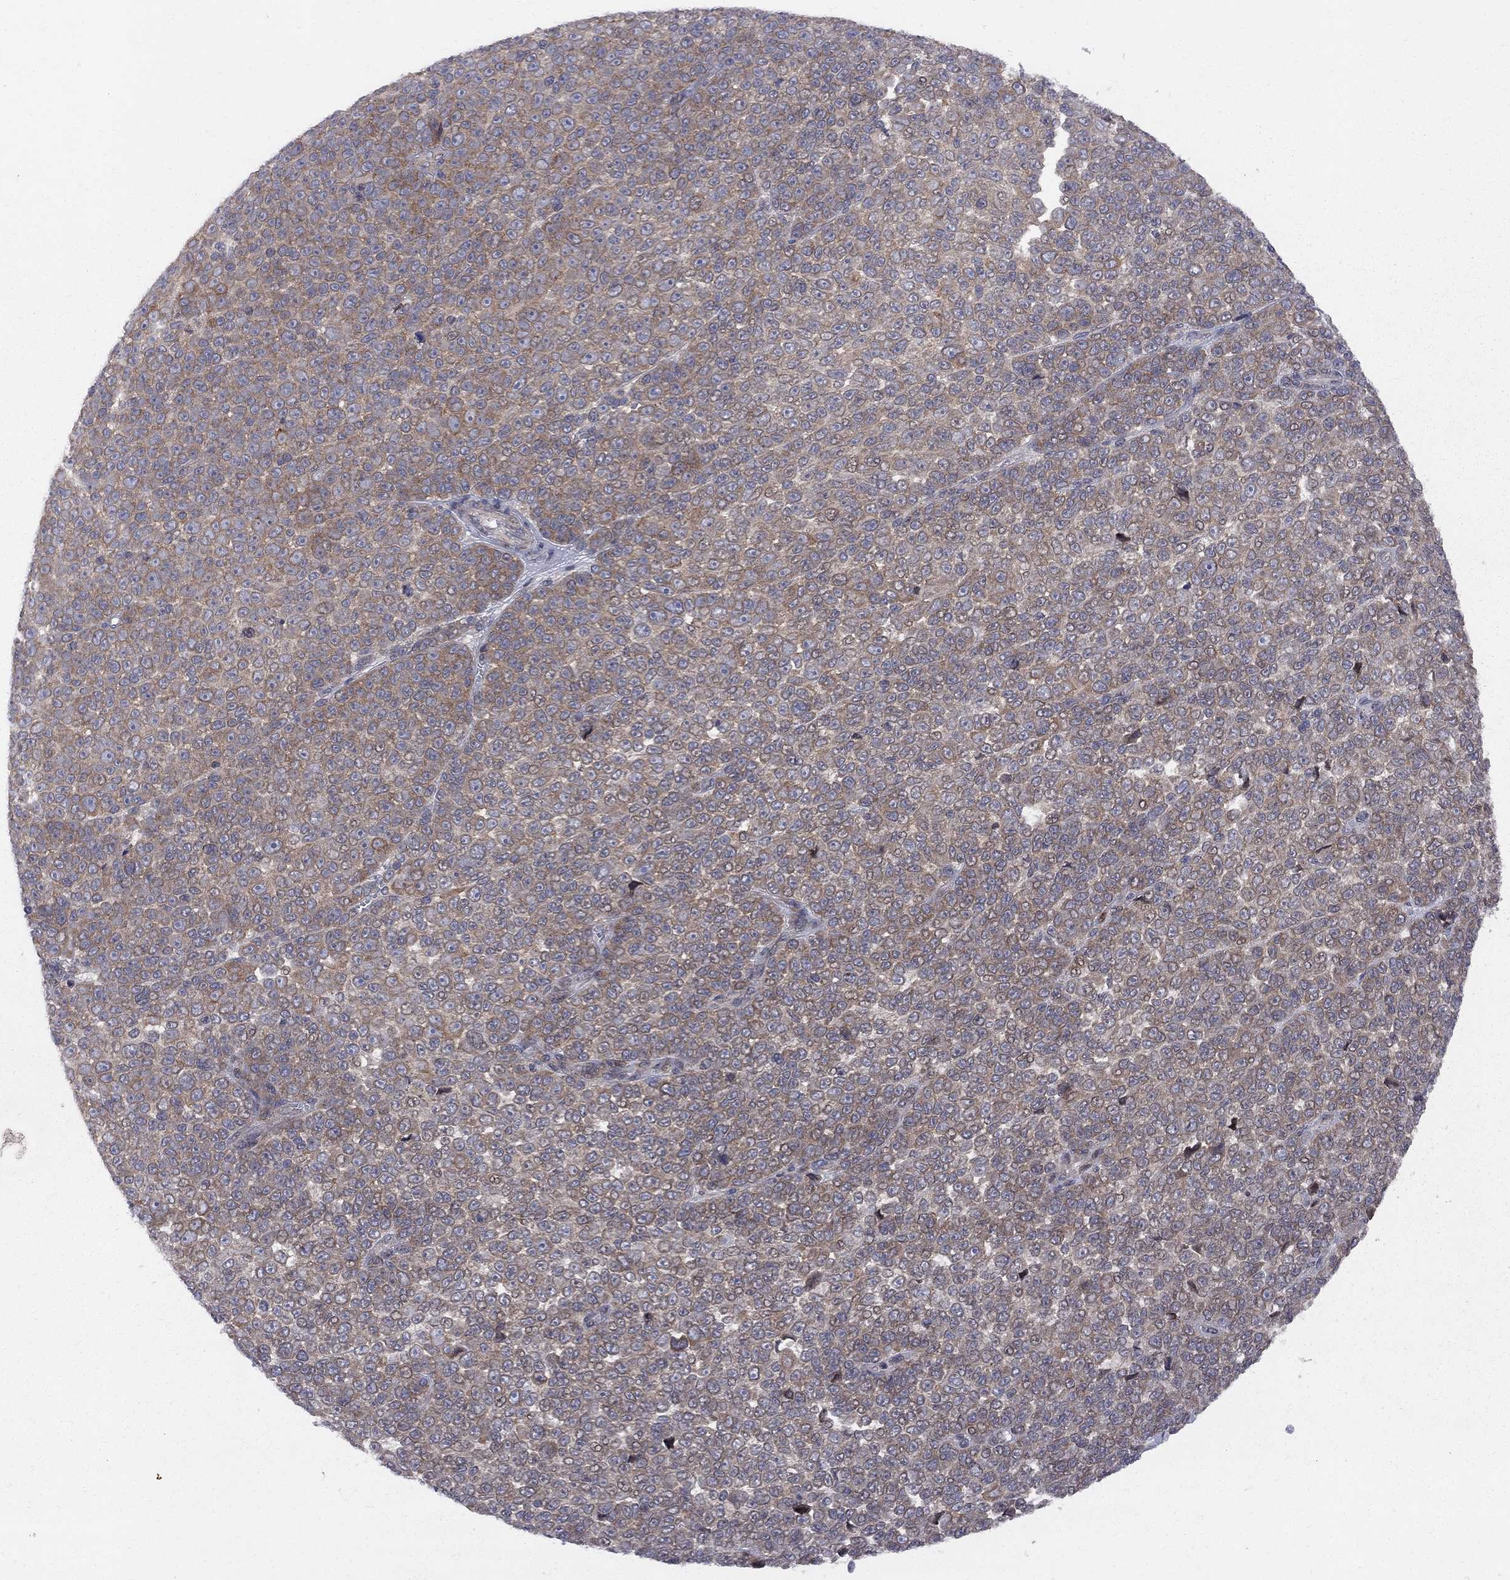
{"staining": {"intensity": "moderate", "quantity": ">75%", "location": "cytoplasmic/membranous"}, "tissue": "melanoma", "cell_type": "Tumor cells", "image_type": "cancer", "snomed": [{"axis": "morphology", "description": "Malignant melanoma, NOS"}, {"axis": "topography", "description": "Skin"}], "caption": "Tumor cells exhibit medium levels of moderate cytoplasmic/membranous positivity in about >75% of cells in human melanoma.", "gene": "CNOT11", "patient": {"sex": "female", "age": 95}}